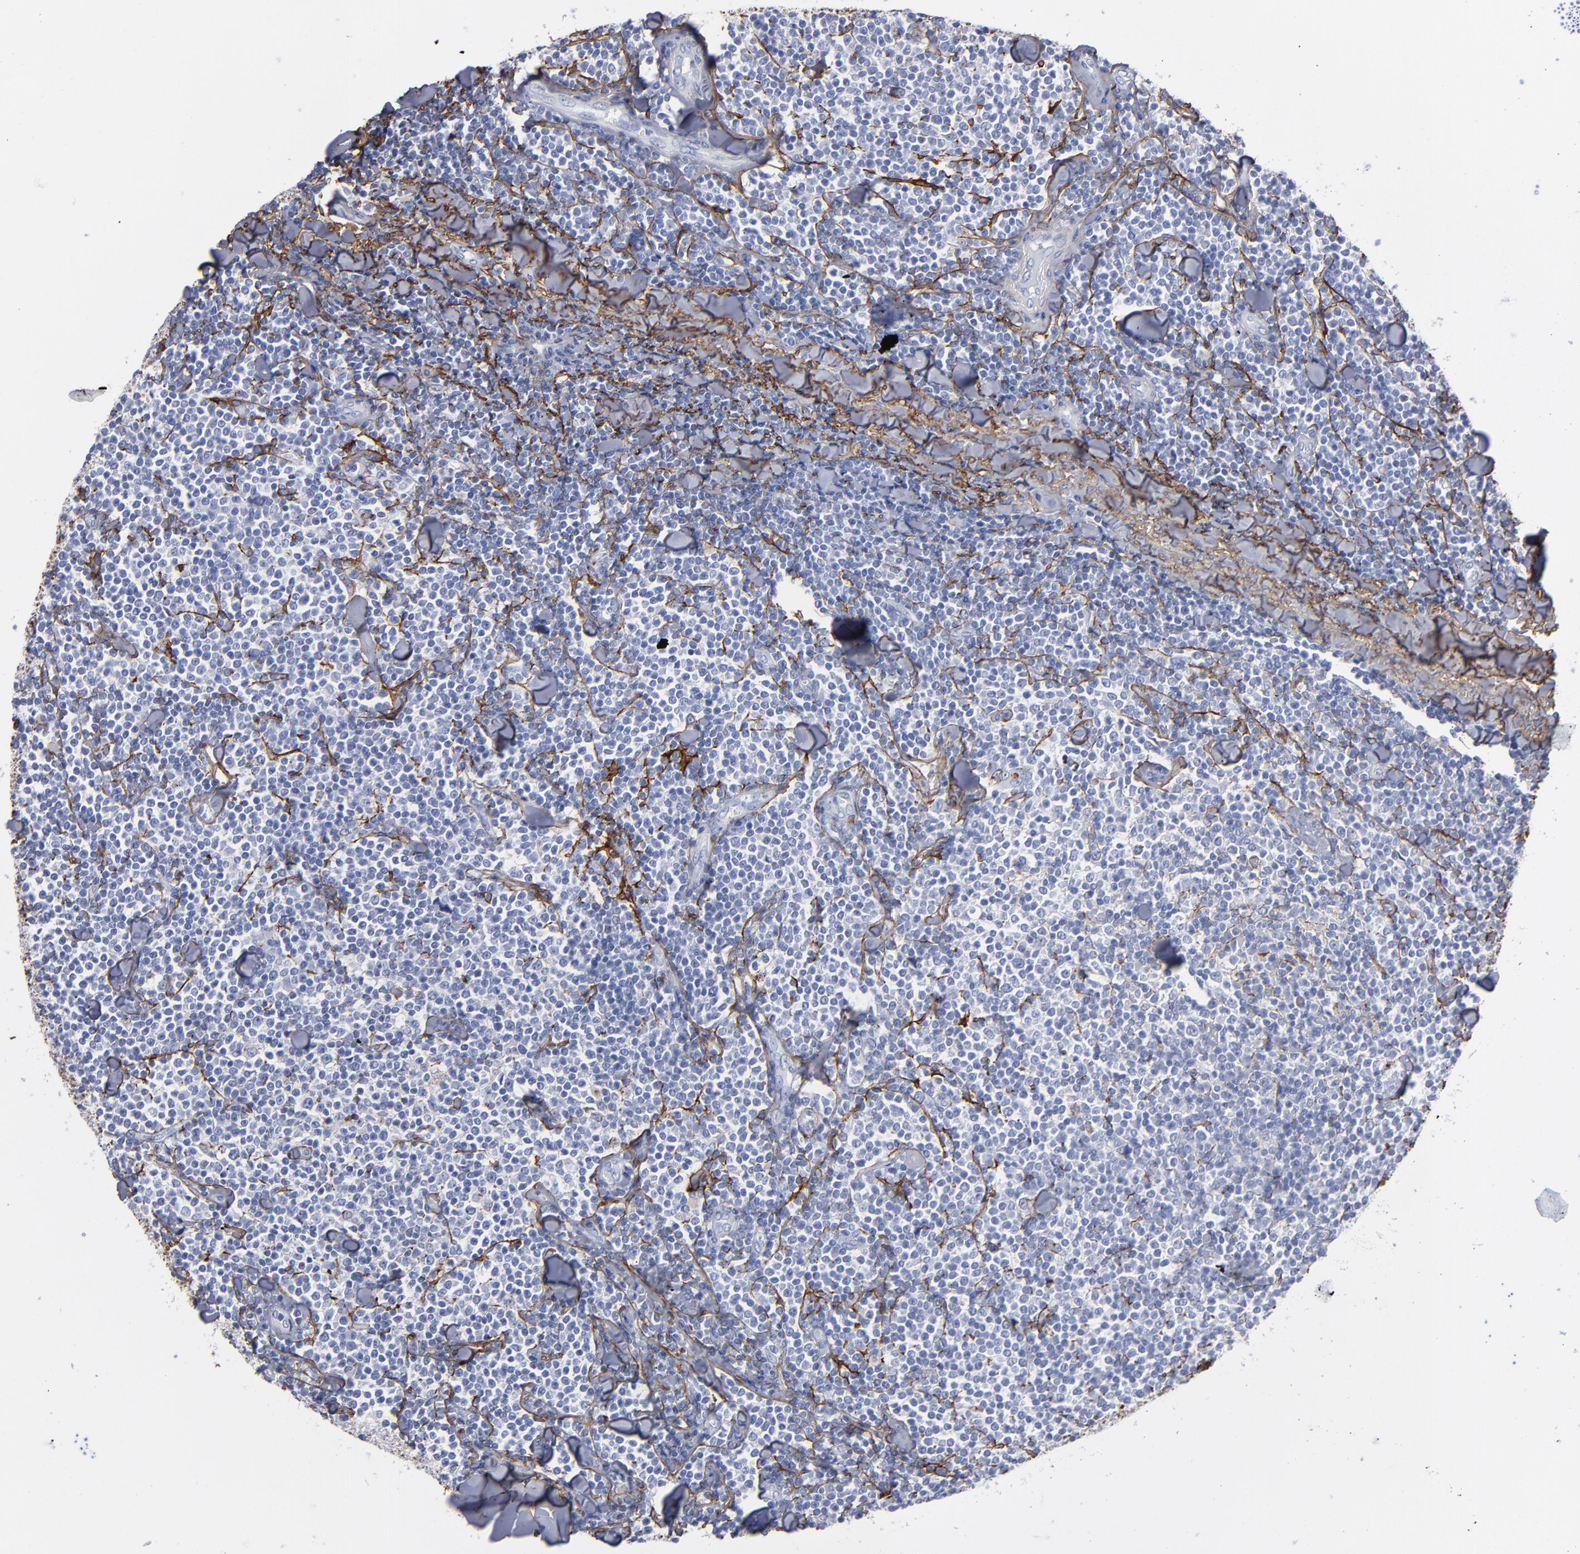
{"staining": {"intensity": "negative", "quantity": "none", "location": "none"}, "tissue": "lymphoma", "cell_type": "Tumor cells", "image_type": "cancer", "snomed": [{"axis": "morphology", "description": "Malignant lymphoma, non-Hodgkin's type, Low grade"}, {"axis": "topography", "description": "Soft tissue"}], "caption": "This is an immunohistochemistry micrograph of lymphoma. There is no positivity in tumor cells.", "gene": "EMILIN1", "patient": {"sex": "male", "age": 92}}